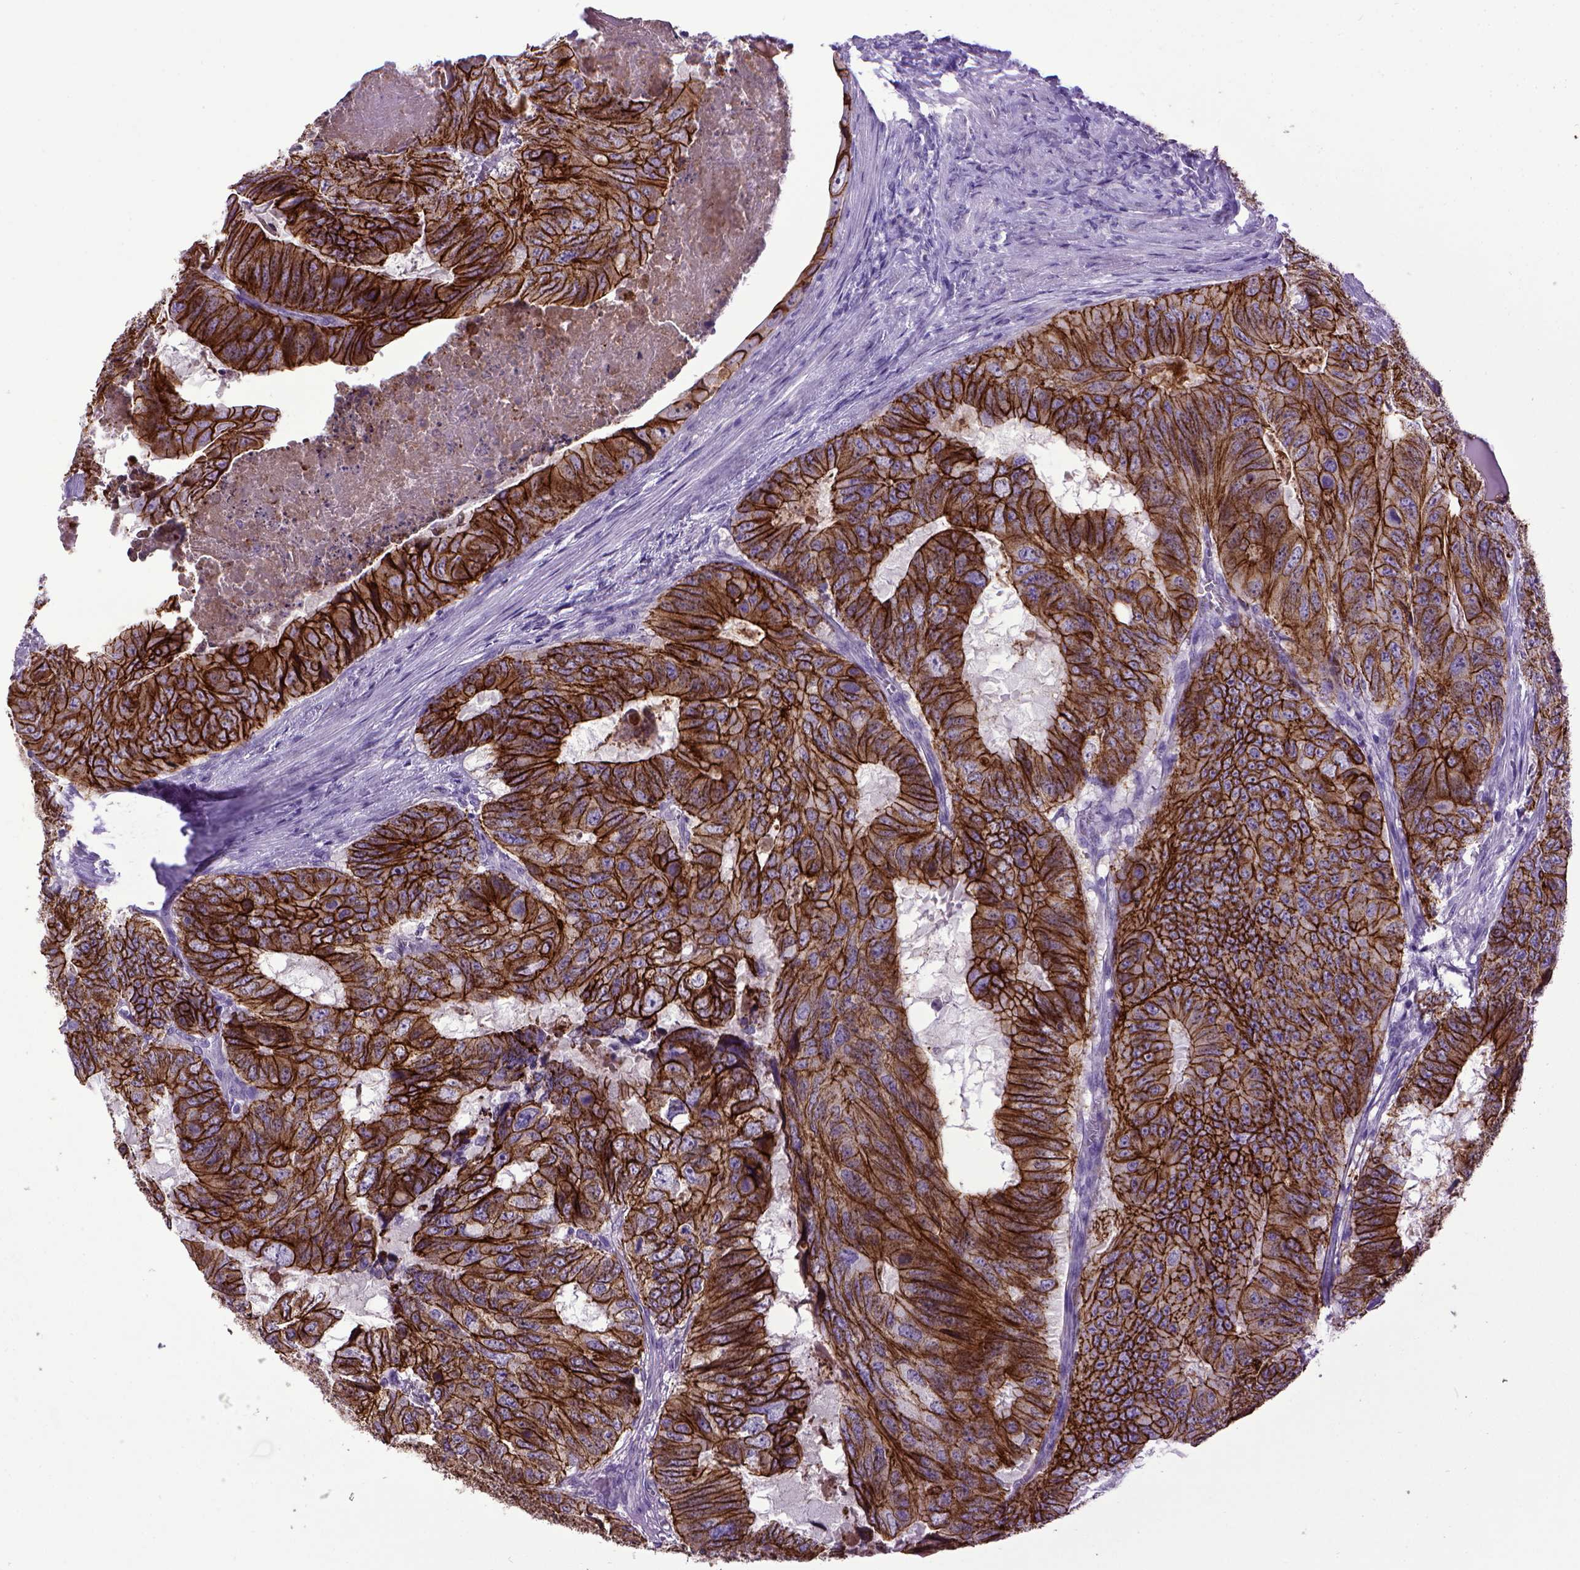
{"staining": {"intensity": "strong", "quantity": ">75%", "location": "cytoplasmic/membranous"}, "tissue": "colorectal cancer", "cell_type": "Tumor cells", "image_type": "cancer", "snomed": [{"axis": "morphology", "description": "Adenocarcinoma, NOS"}, {"axis": "topography", "description": "Colon"}], "caption": "High-magnification brightfield microscopy of colorectal cancer (adenocarcinoma) stained with DAB (3,3'-diaminobenzidine) (brown) and counterstained with hematoxylin (blue). tumor cells exhibit strong cytoplasmic/membranous expression is present in about>75% of cells. The staining is performed using DAB (3,3'-diaminobenzidine) brown chromogen to label protein expression. The nuclei are counter-stained blue using hematoxylin.", "gene": "CDH1", "patient": {"sex": "male", "age": 79}}